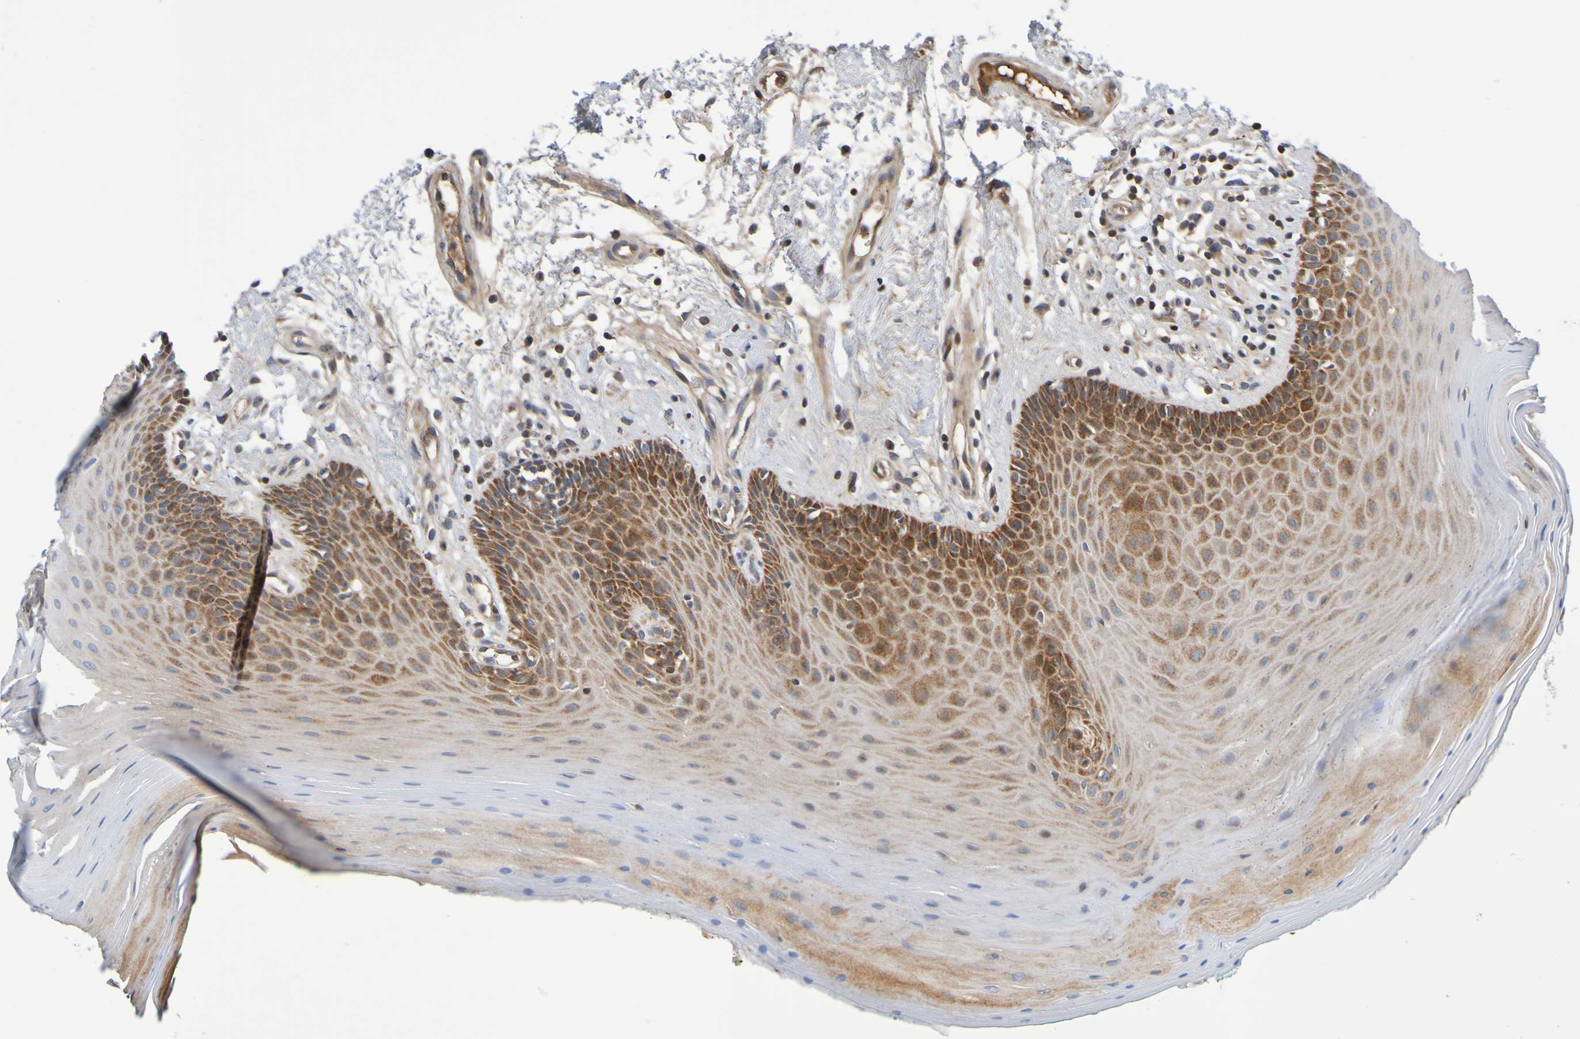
{"staining": {"intensity": "moderate", "quantity": "25%-75%", "location": "cytoplasmic/membranous"}, "tissue": "oral mucosa", "cell_type": "Squamous epithelial cells", "image_type": "normal", "snomed": [{"axis": "morphology", "description": "Normal tissue, NOS"}, {"axis": "topography", "description": "Skeletal muscle"}, {"axis": "topography", "description": "Oral tissue"}], "caption": "Immunohistochemistry (IHC) (DAB (3,3'-diaminobenzidine)) staining of normal oral mucosa shows moderate cytoplasmic/membranous protein staining in about 25%-75% of squamous epithelial cells.", "gene": "CCDC51", "patient": {"sex": "male", "age": 58}}